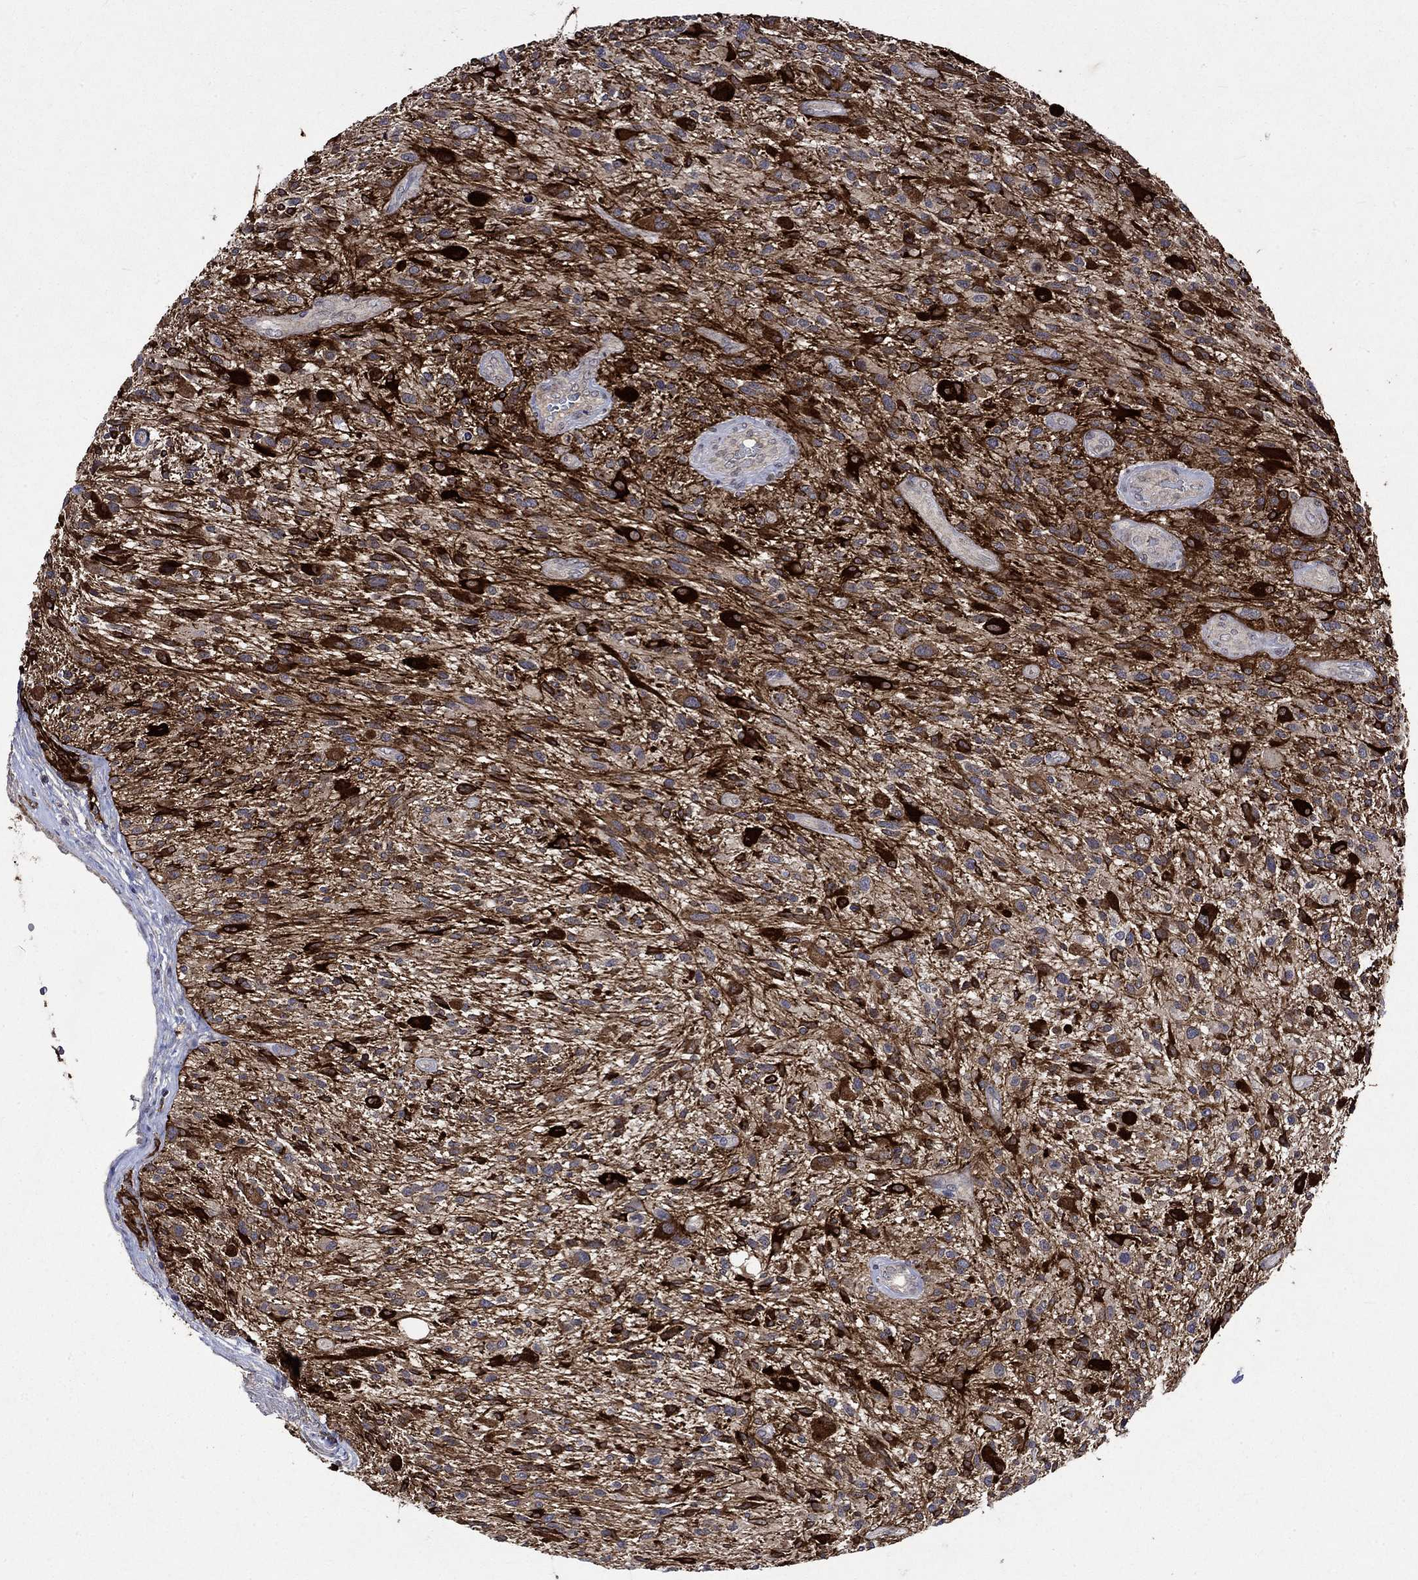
{"staining": {"intensity": "strong", "quantity": "25%-75%", "location": "cytoplasmic/membranous"}, "tissue": "glioma", "cell_type": "Tumor cells", "image_type": "cancer", "snomed": [{"axis": "morphology", "description": "Glioma, malignant, High grade"}, {"axis": "topography", "description": "Brain"}], "caption": "Tumor cells show high levels of strong cytoplasmic/membranous positivity in approximately 25%-75% of cells in human malignant glioma (high-grade).", "gene": "CRYAB", "patient": {"sex": "male", "age": 47}}